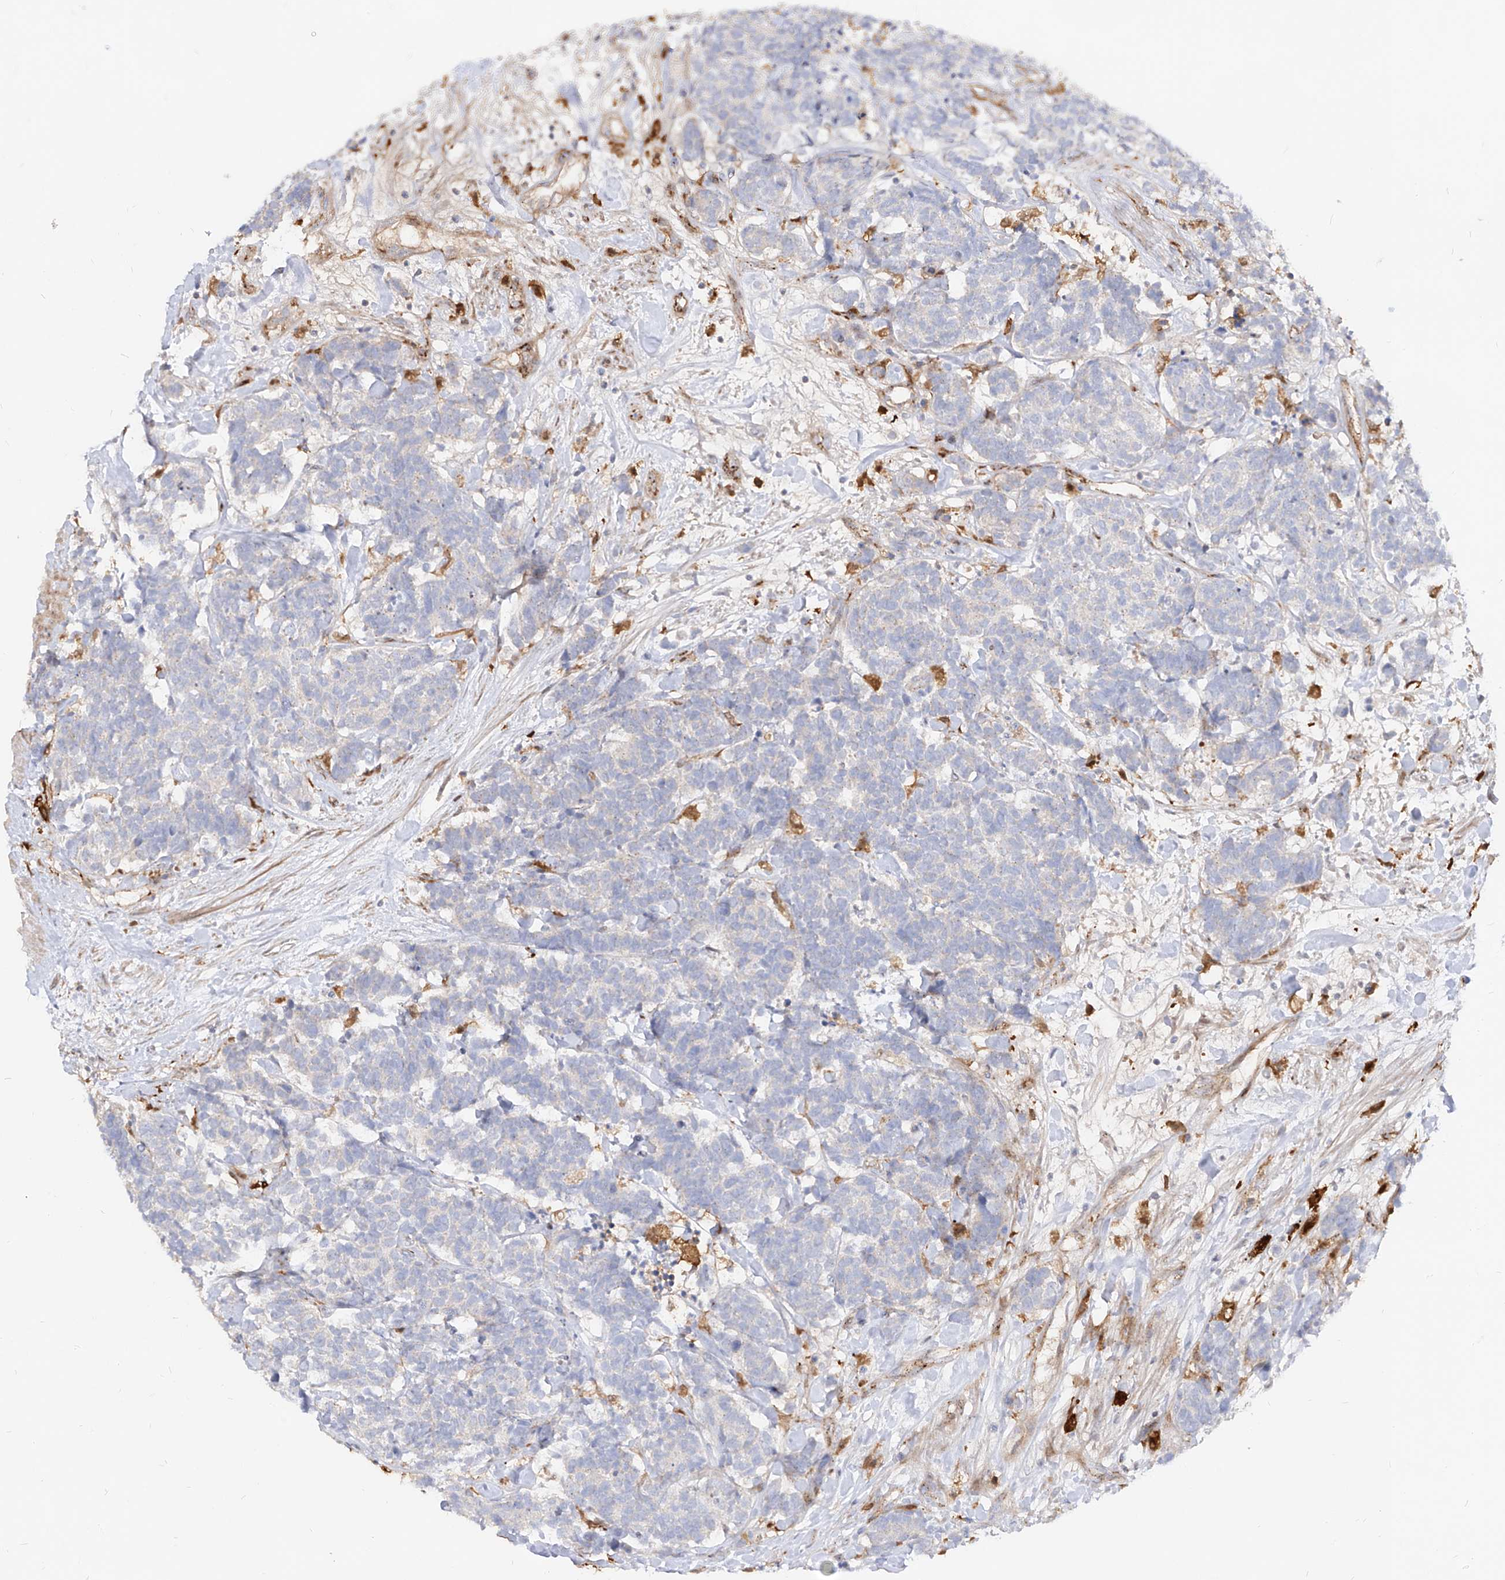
{"staining": {"intensity": "negative", "quantity": "none", "location": "none"}, "tissue": "carcinoid", "cell_type": "Tumor cells", "image_type": "cancer", "snomed": [{"axis": "morphology", "description": "Carcinoma, NOS"}, {"axis": "morphology", "description": "Carcinoid, malignant, NOS"}, {"axis": "topography", "description": "Urinary bladder"}], "caption": "IHC of human carcinoid demonstrates no expression in tumor cells.", "gene": "KYNU", "patient": {"sex": "male", "age": 57}}